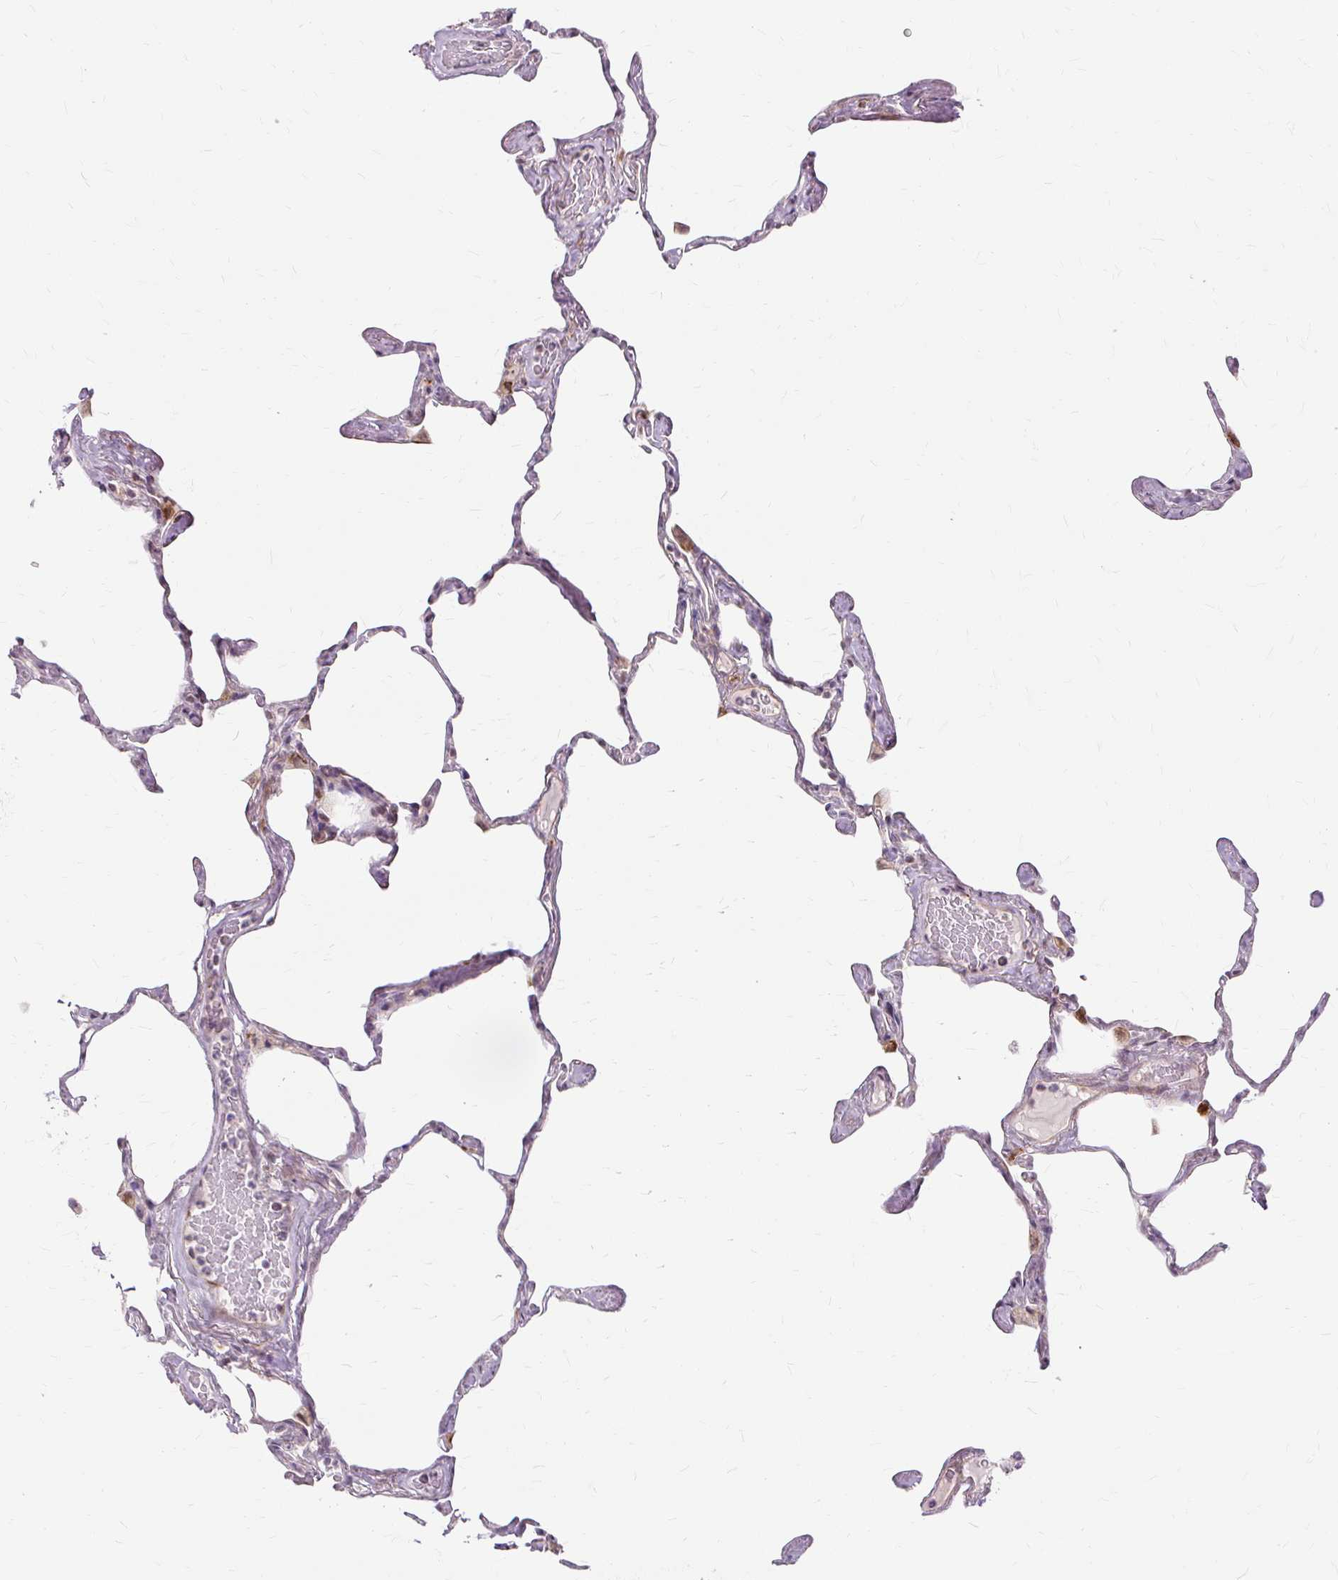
{"staining": {"intensity": "moderate", "quantity": "<25%", "location": "nuclear"}, "tissue": "lung", "cell_type": "Alveolar cells", "image_type": "normal", "snomed": [{"axis": "morphology", "description": "Normal tissue, NOS"}, {"axis": "topography", "description": "Lung"}], "caption": "High-magnification brightfield microscopy of benign lung stained with DAB (3,3'-diaminobenzidine) (brown) and counterstained with hematoxylin (blue). alveolar cells exhibit moderate nuclear expression is identified in about<25% of cells.", "gene": "MMACHC", "patient": {"sex": "male", "age": 65}}